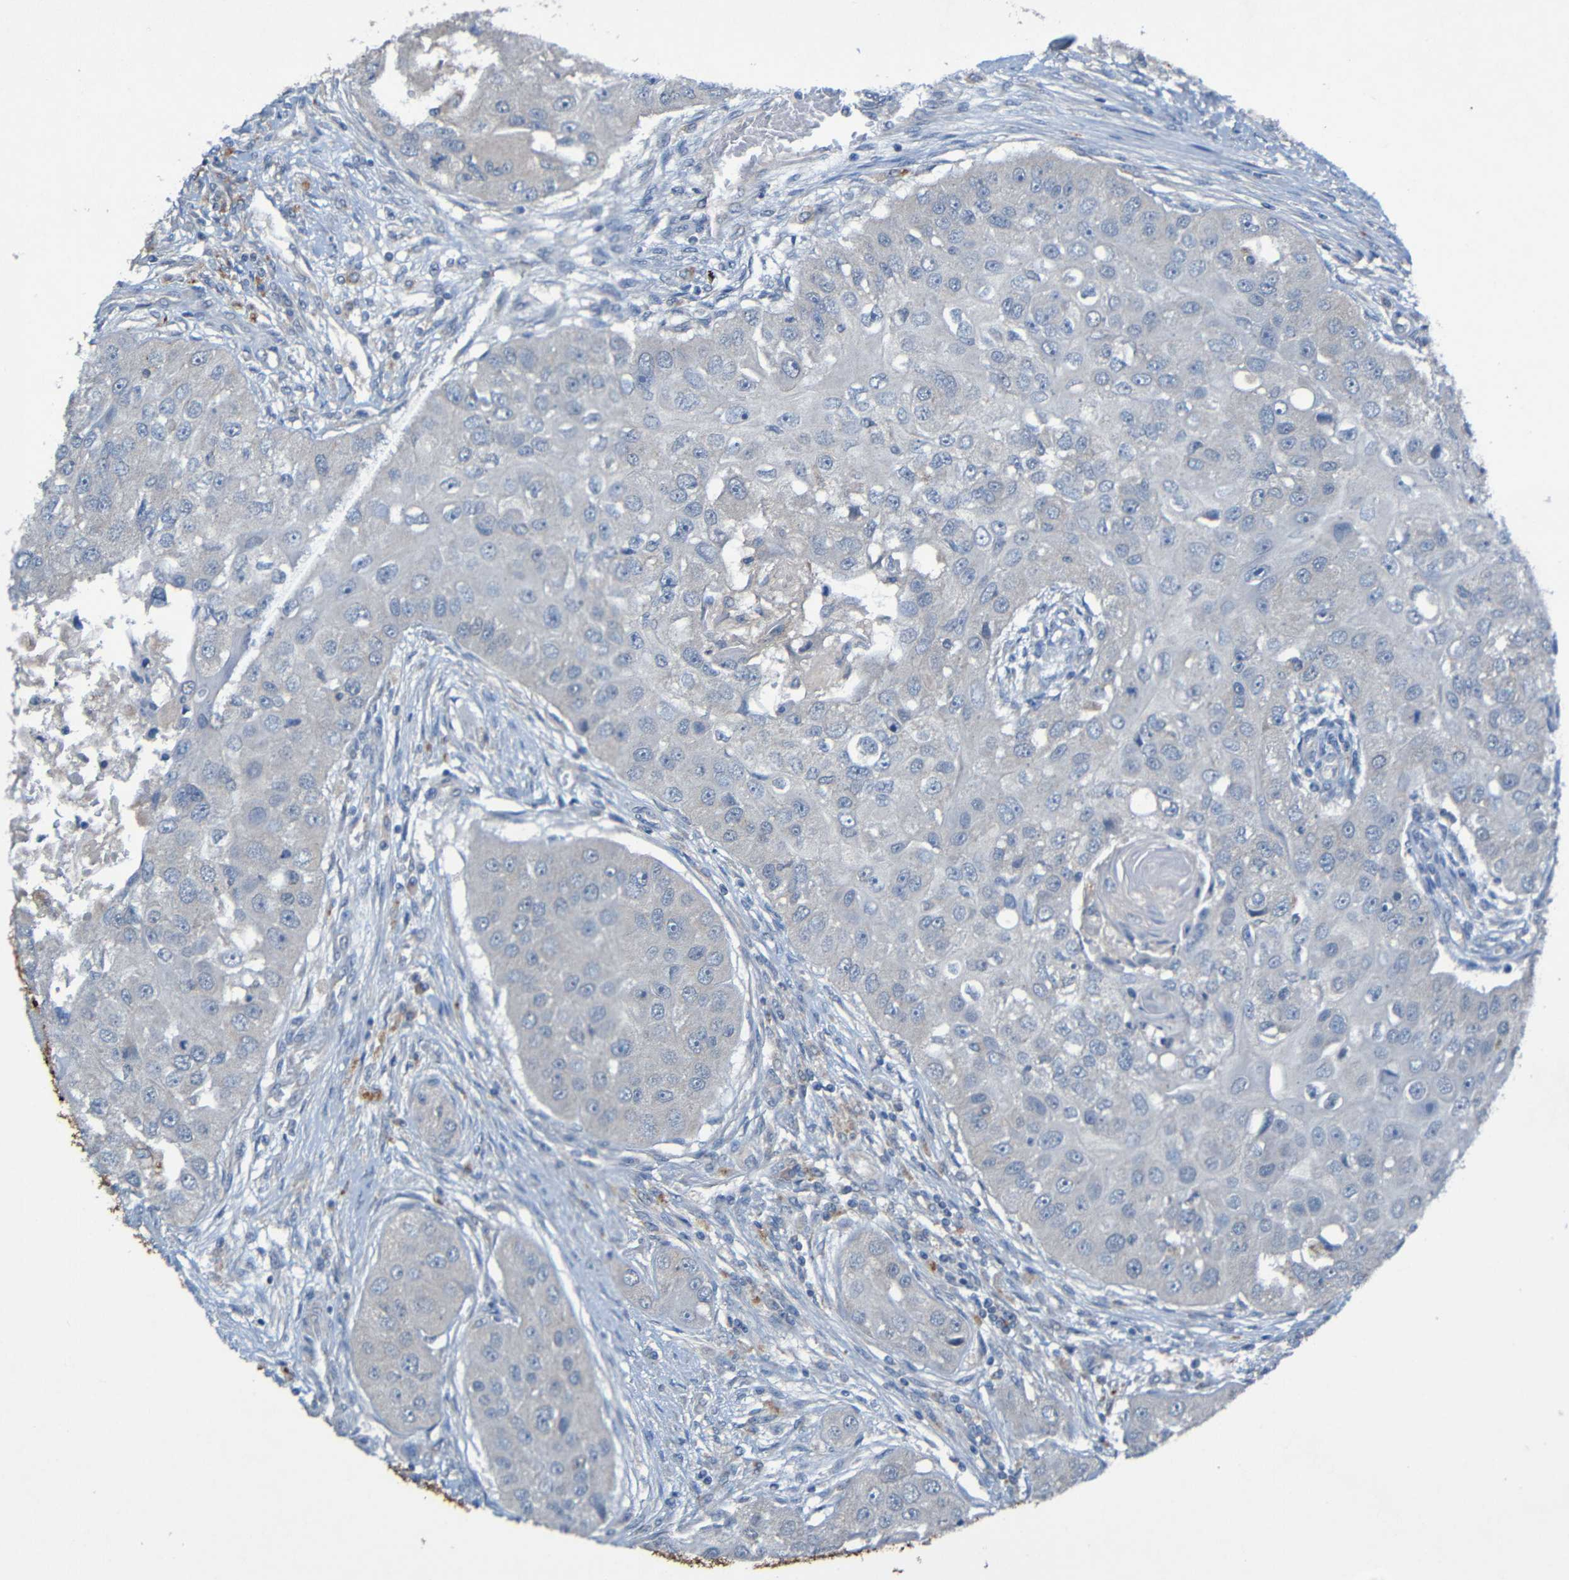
{"staining": {"intensity": "negative", "quantity": "none", "location": "none"}, "tissue": "head and neck cancer", "cell_type": "Tumor cells", "image_type": "cancer", "snomed": [{"axis": "morphology", "description": "Normal tissue, NOS"}, {"axis": "morphology", "description": "Squamous cell carcinoma, NOS"}, {"axis": "topography", "description": "Skeletal muscle"}, {"axis": "topography", "description": "Head-Neck"}], "caption": "Human head and neck cancer stained for a protein using immunohistochemistry displays no positivity in tumor cells.", "gene": "LRRC70", "patient": {"sex": "male", "age": 51}}